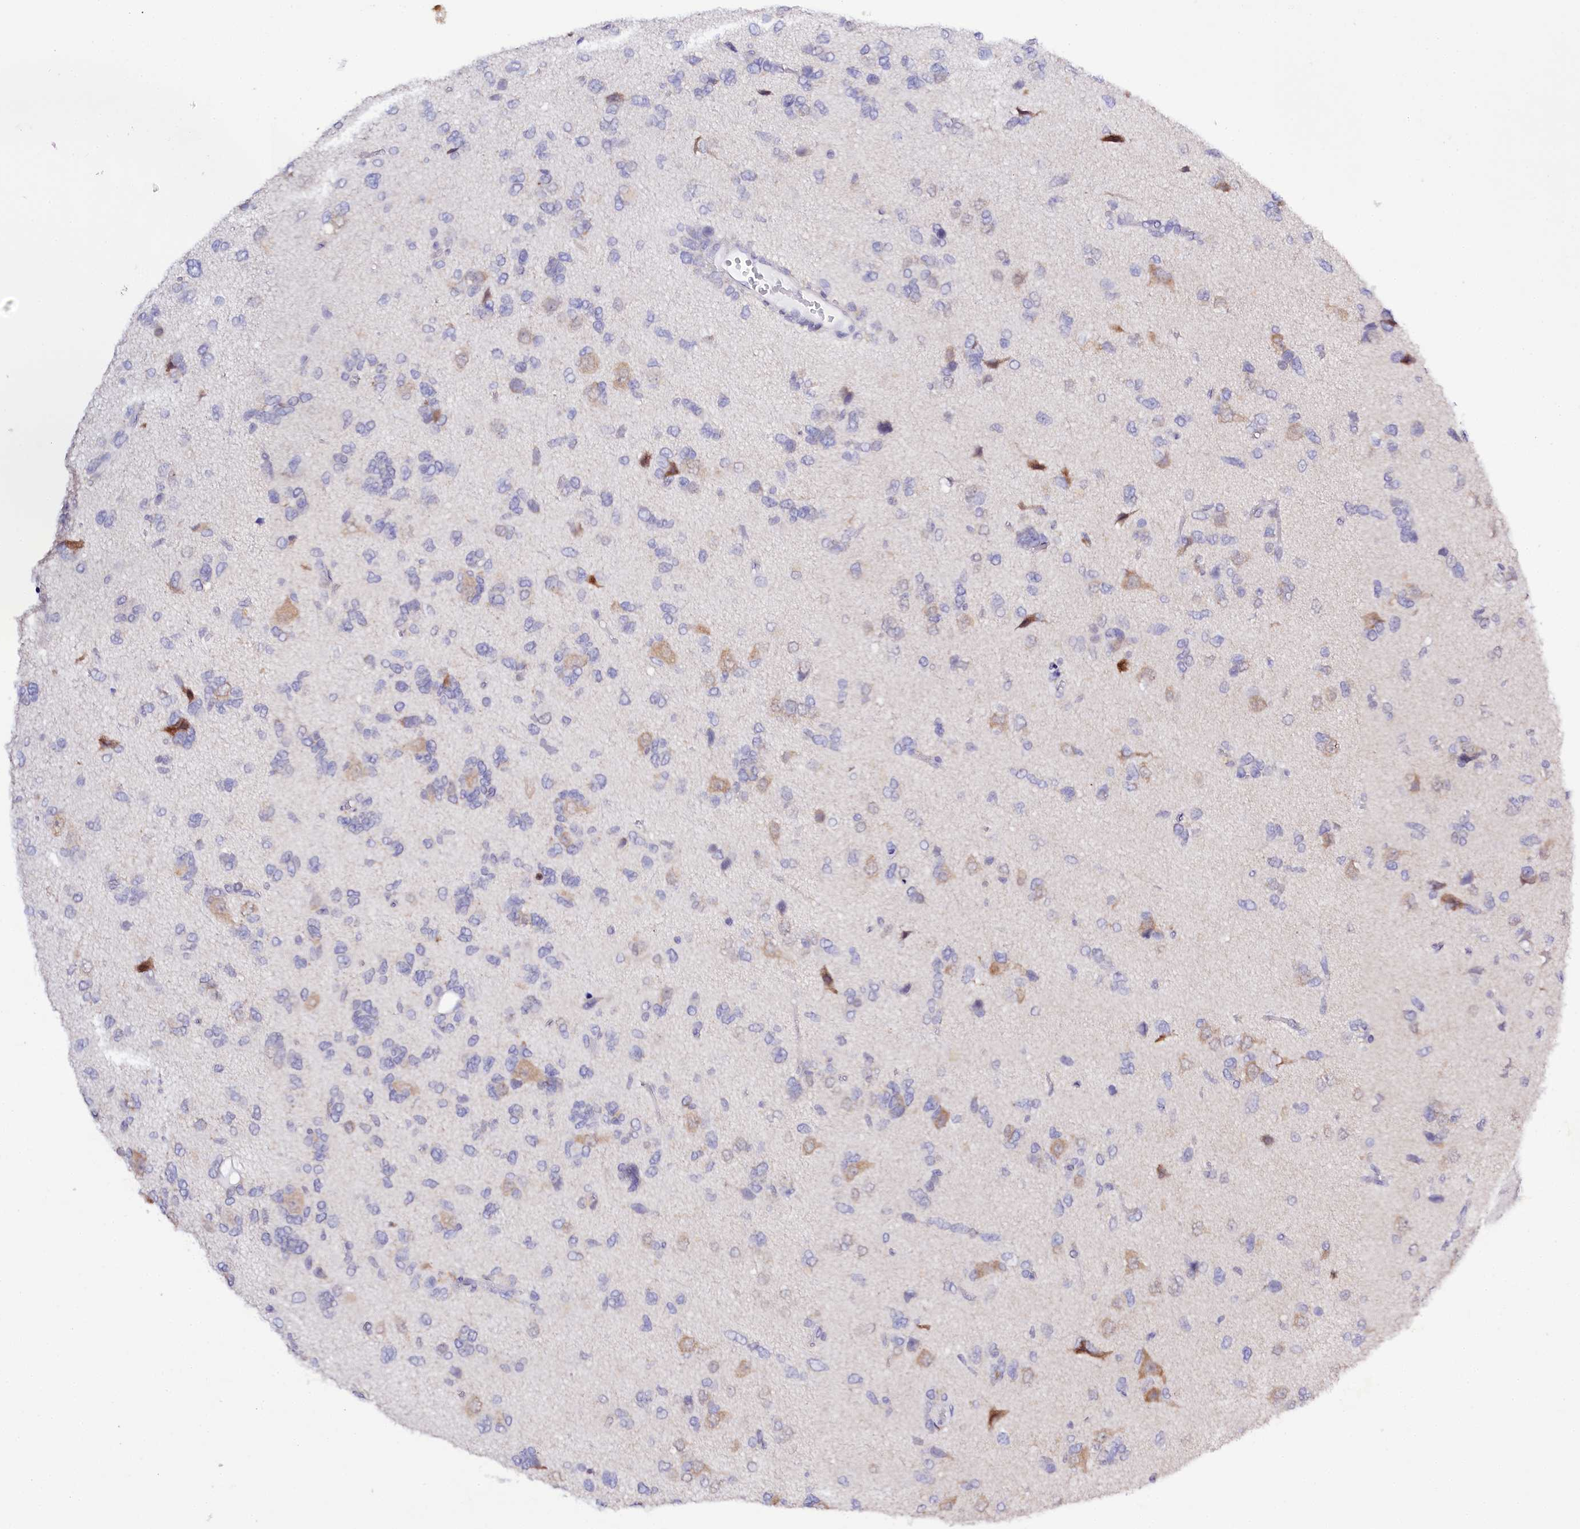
{"staining": {"intensity": "negative", "quantity": "none", "location": "none"}, "tissue": "glioma", "cell_type": "Tumor cells", "image_type": "cancer", "snomed": [{"axis": "morphology", "description": "Glioma, malignant, High grade"}, {"axis": "topography", "description": "Brain"}], "caption": "Tumor cells are negative for protein expression in human malignant glioma (high-grade).", "gene": "SPATS2", "patient": {"sex": "female", "age": 59}}